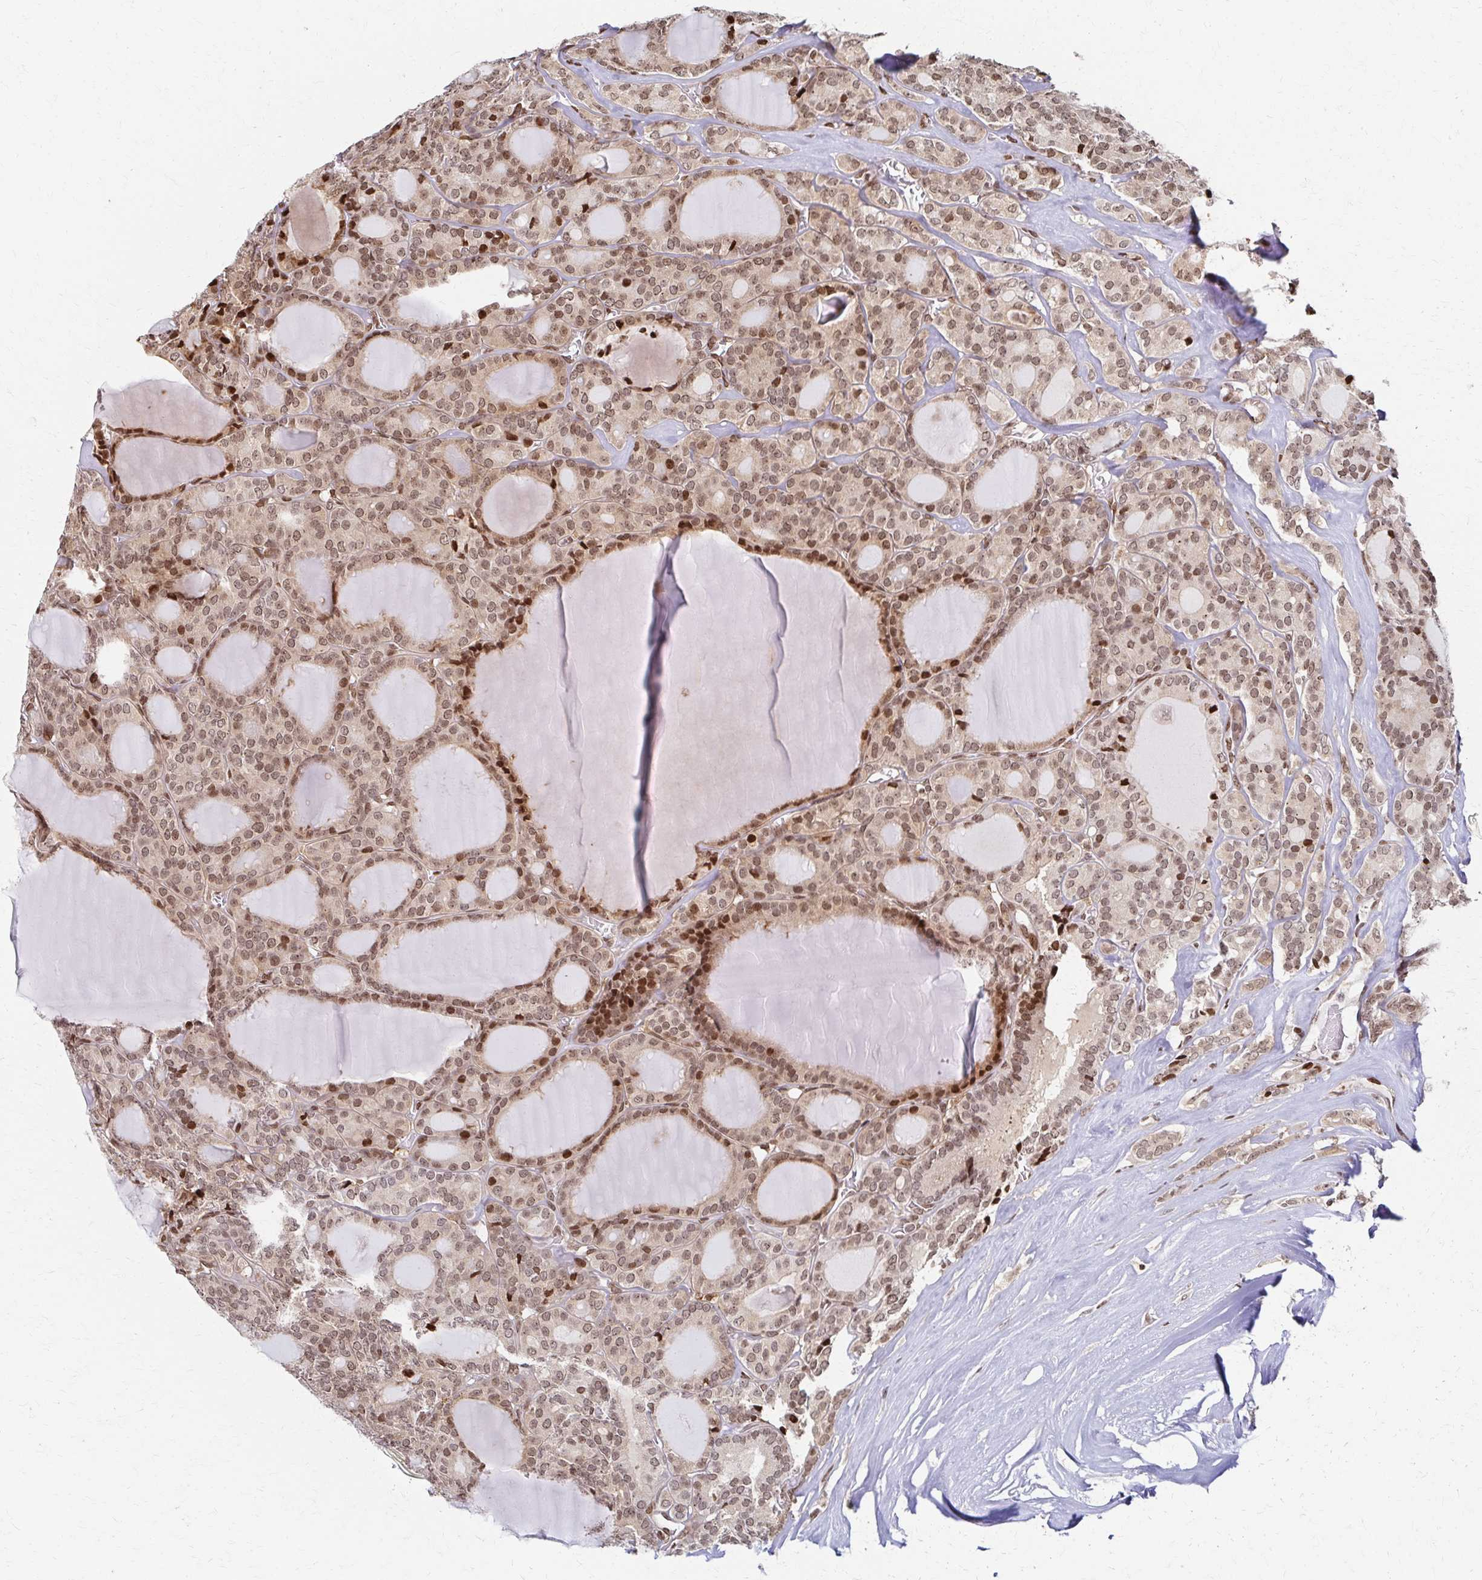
{"staining": {"intensity": "weak", "quantity": ">75%", "location": "nuclear"}, "tissue": "thyroid cancer", "cell_type": "Tumor cells", "image_type": "cancer", "snomed": [{"axis": "morphology", "description": "Follicular adenoma carcinoma, NOS"}, {"axis": "topography", "description": "Thyroid gland"}], "caption": "Immunohistochemical staining of human thyroid cancer (follicular adenoma carcinoma) displays low levels of weak nuclear protein staining in approximately >75% of tumor cells.", "gene": "PSMD7", "patient": {"sex": "male", "age": 74}}